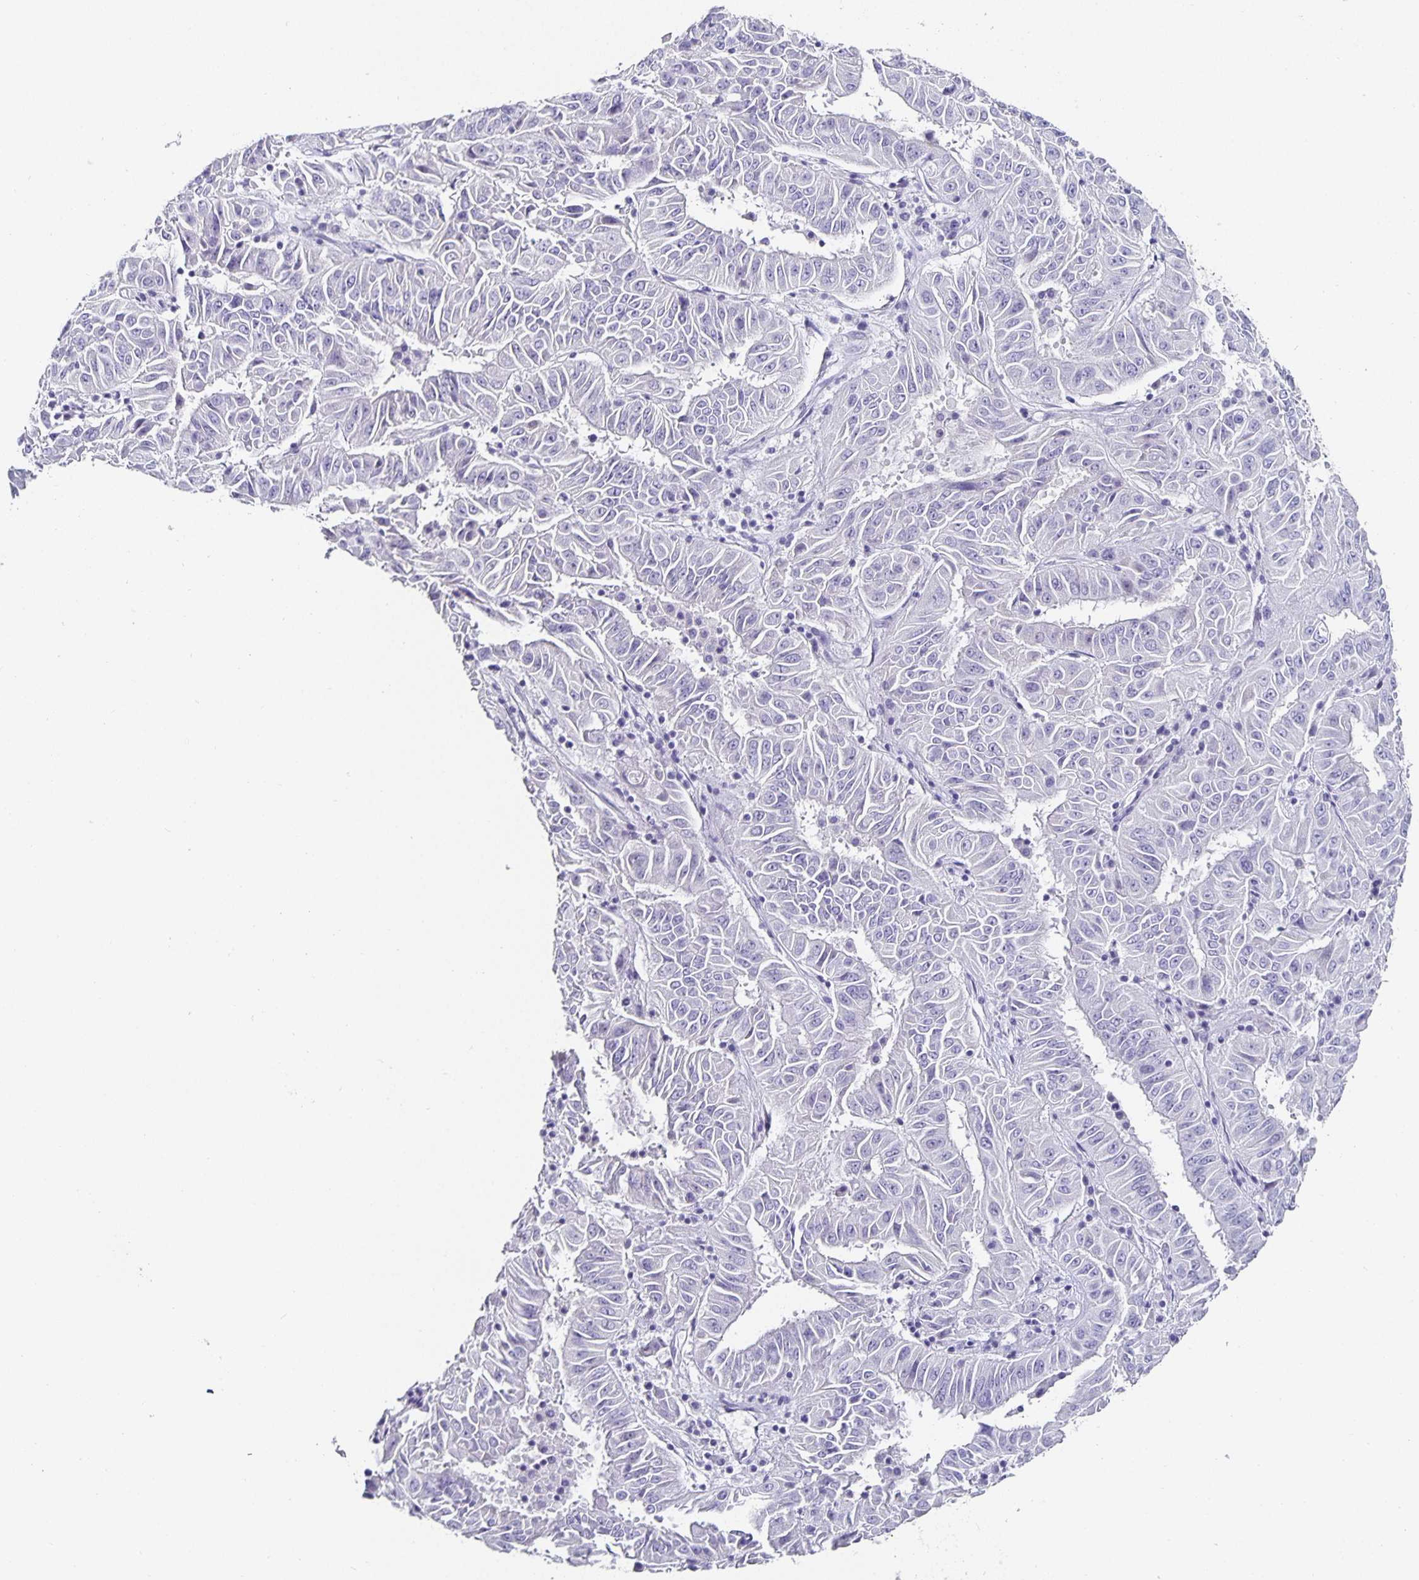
{"staining": {"intensity": "negative", "quantity": "none", "location": "none"}, "tissue": "pancreatic cancer", "cell_type": "Tumor cells", "image_type": "cancer", "snomed": [{"axis": "morphology", "description": "Adenocarcinoma, NOS"}, {"axis": "topography", "description": "Pancreas"}], "caption": "This histopathology image is of pancreatic cancer stained with immunohistochemistry (IHC) to label a protein in brown with the nuclei are counter-stained blue. There is no expression in tumor cells.", "gene": "CHGA", "patient": {"sex": "male", "age": 63}}